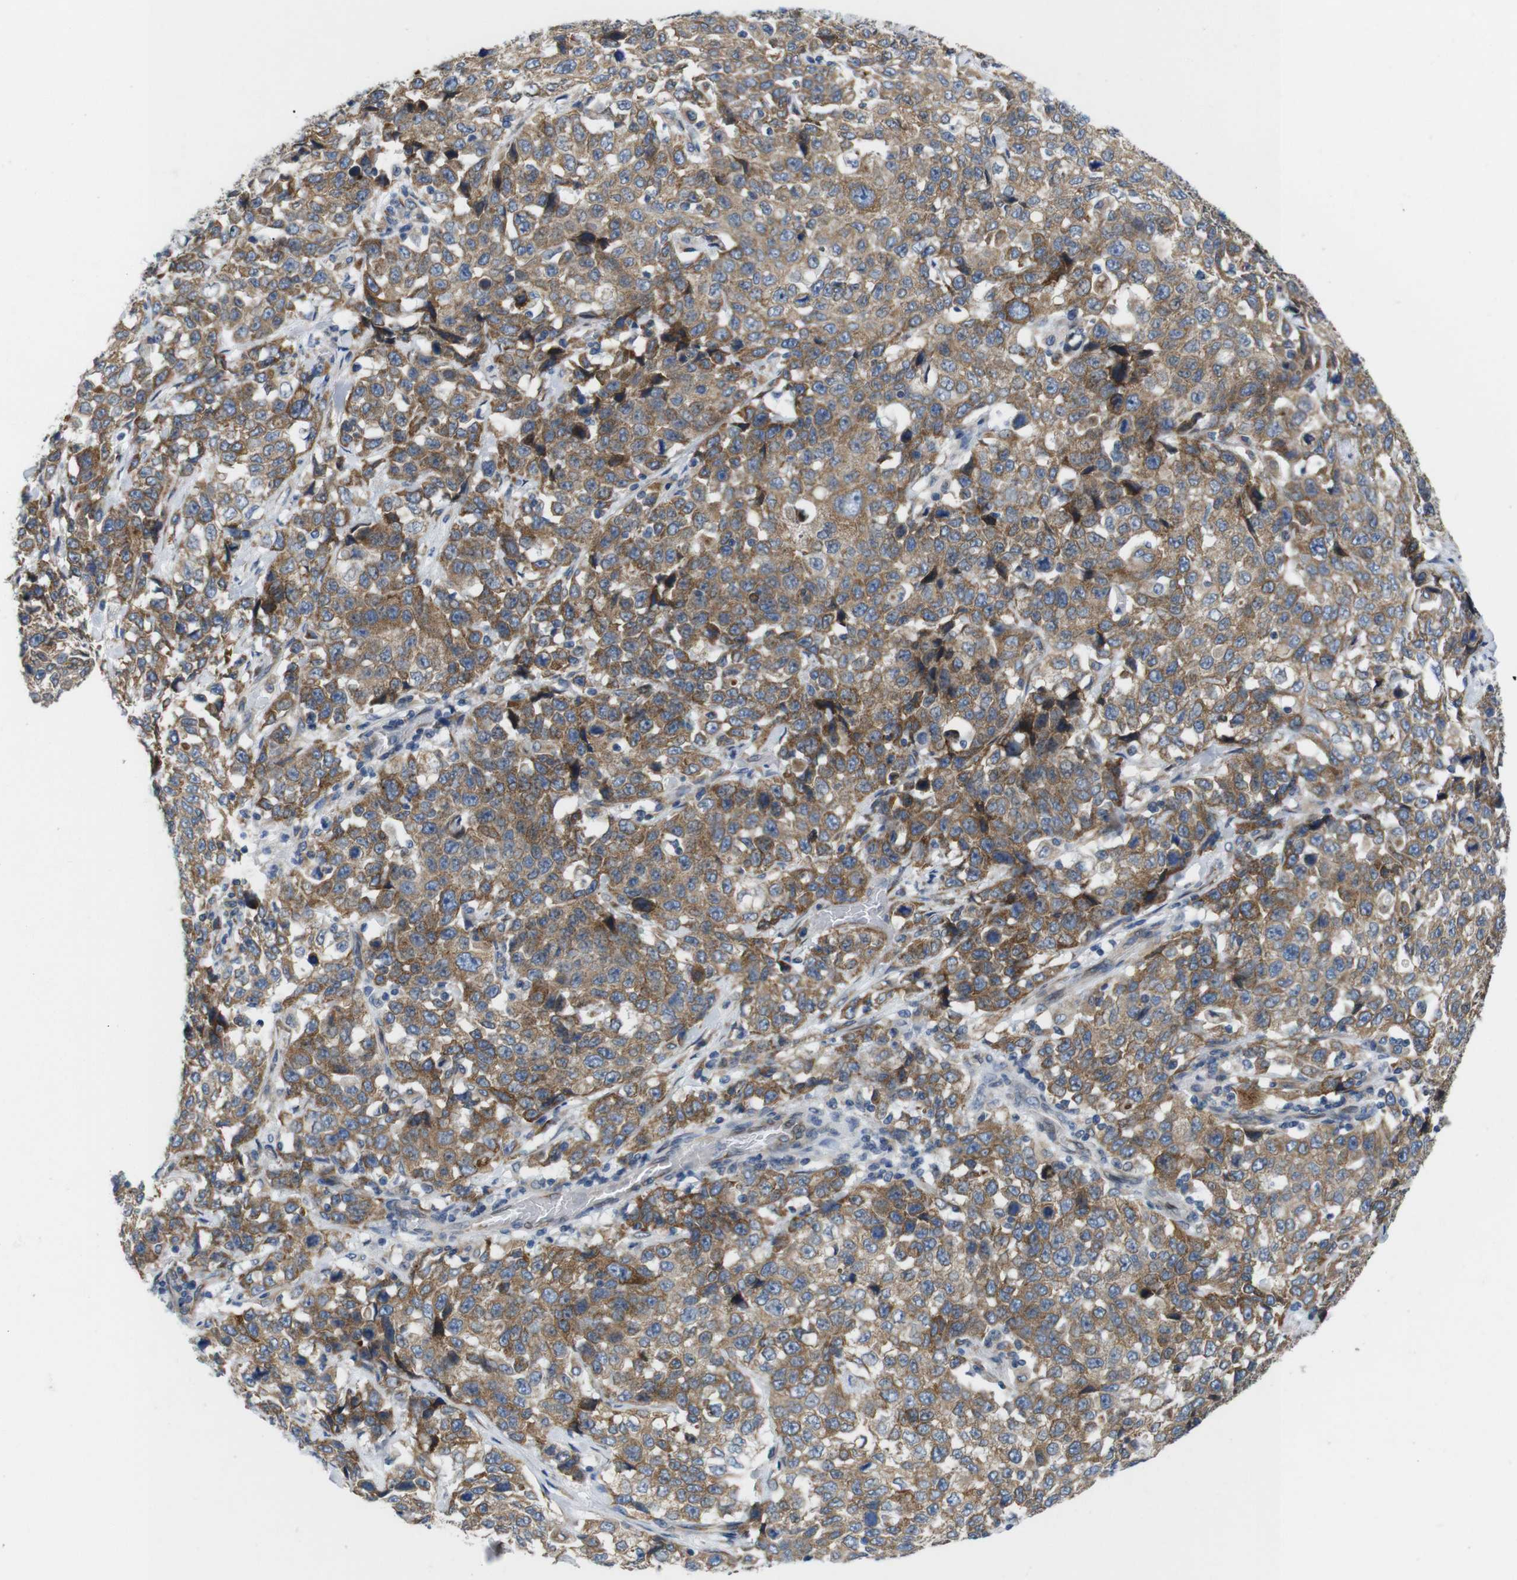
{"staining": {"intensity": "moderate", "quantity": ">75%", "location": "cytoplasmic/membranous"}, "tissue": "stomach cancer", "cell_type": "Tumor cells", "image_type": "cancer", "snomed": [{"axis": "morphology", "description": "Normal tissue, NOS"}, {"axis": "morphology", "description": "Adenocarcinoma, NOS"}, {"axis": "topography", "description": "Stomach"}], "caption": "DAB (3,3'-diaminobenzidine) immunohistochemical staining of human stomach adenocarcinoma reveals moderate cytoplasmic/membranous protein positivity in approximately >75% of tumor cells.", "gene": "HACD3", "patient": {"sex": "male", "age": 48}}